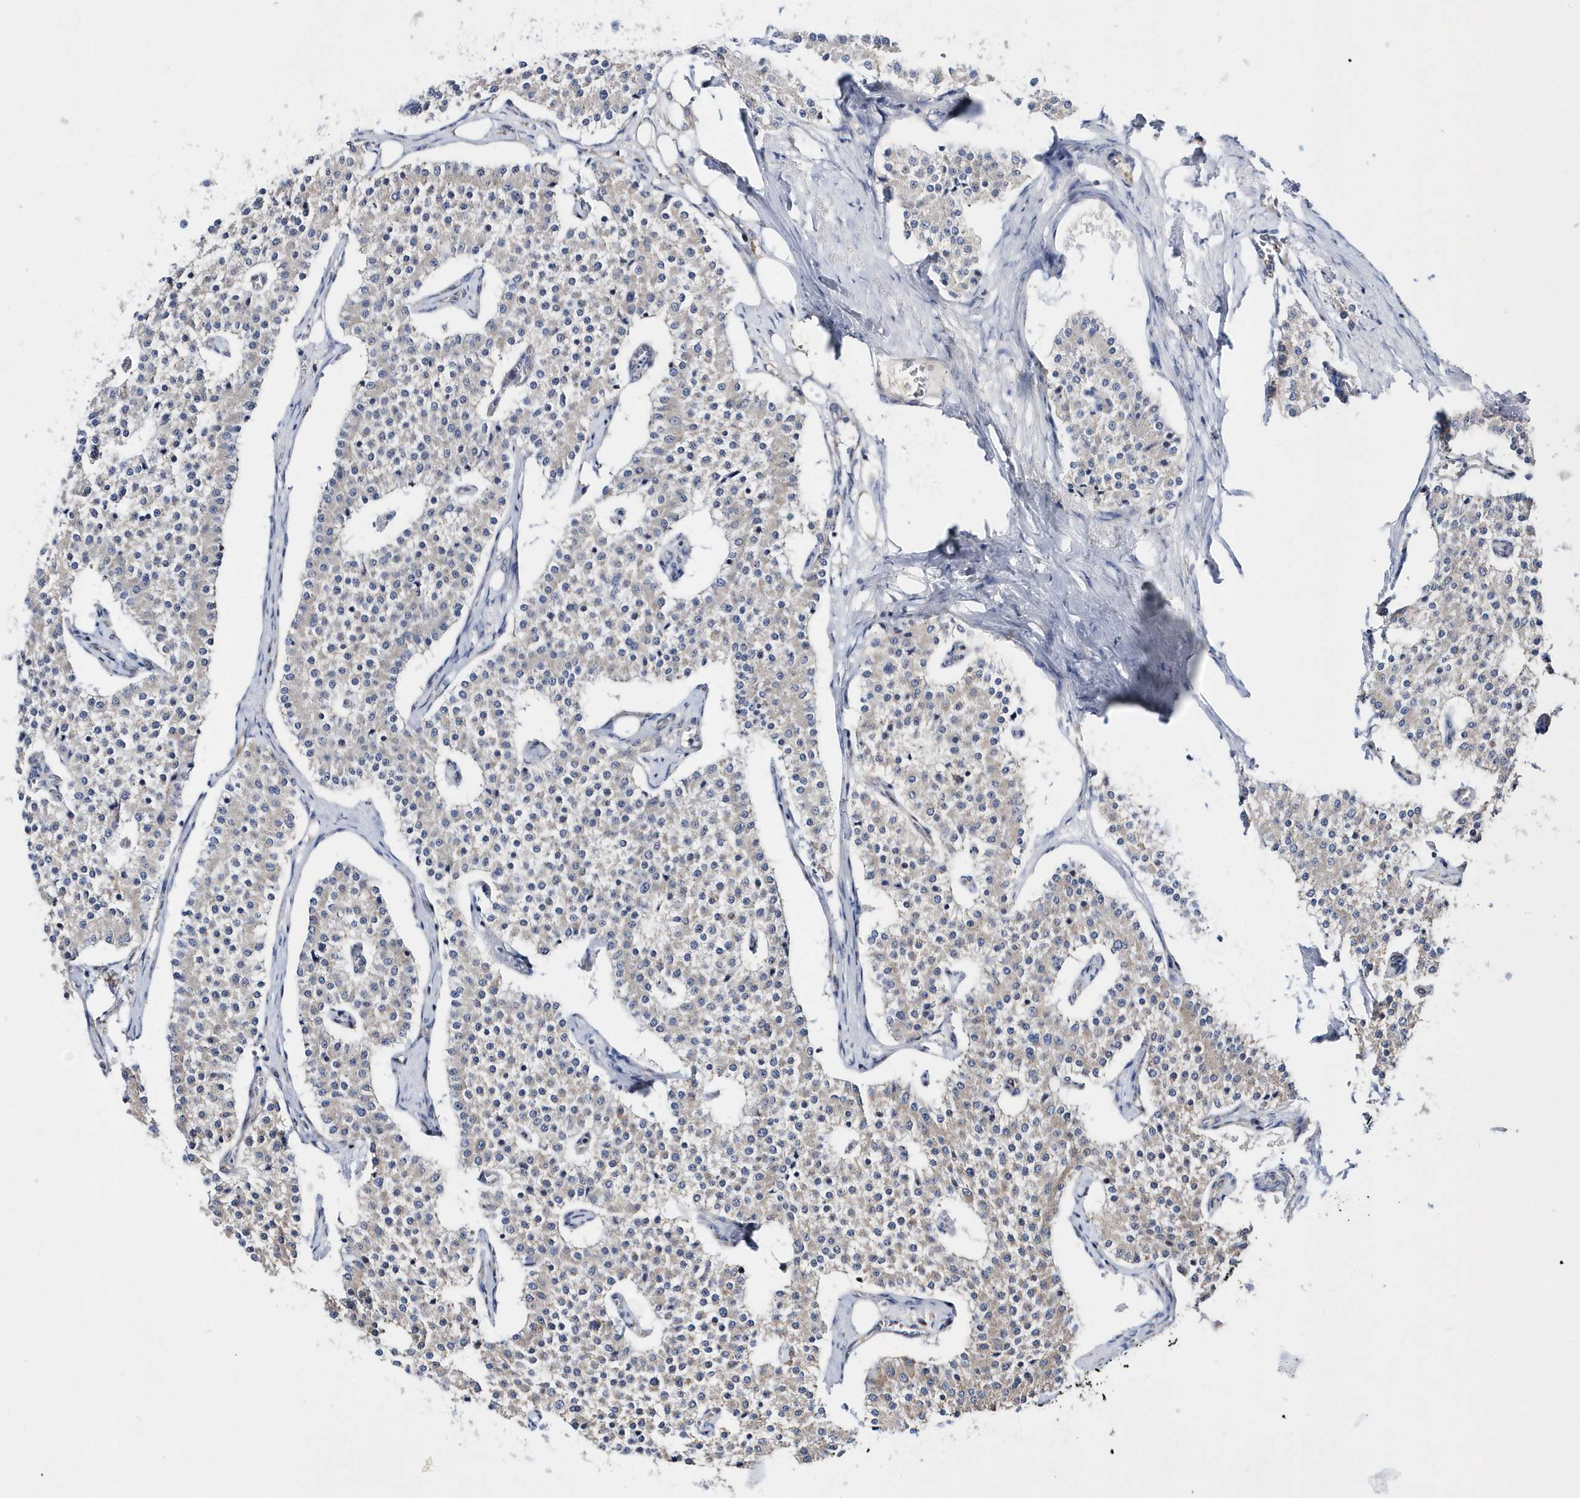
{"staining": {"intensity": "weak", "quantity": "<25%", "location": "cytoplasmic/membranous"}, "tissue": "carcinoid", "cell_type": "Tumor cells", "image_type": "cancer", "snomed": [{"axis": "morphology", "description": "Carcinoid, malignant, NOS"}, {"axis": "topography", "description": "Colon"}], "caption": "Immunohistochemical staining of carcinoid demonstrates no significant expression in tumor cells.", "gene": "JKAMP", "patient": {"sex": "female", "age": 52}}